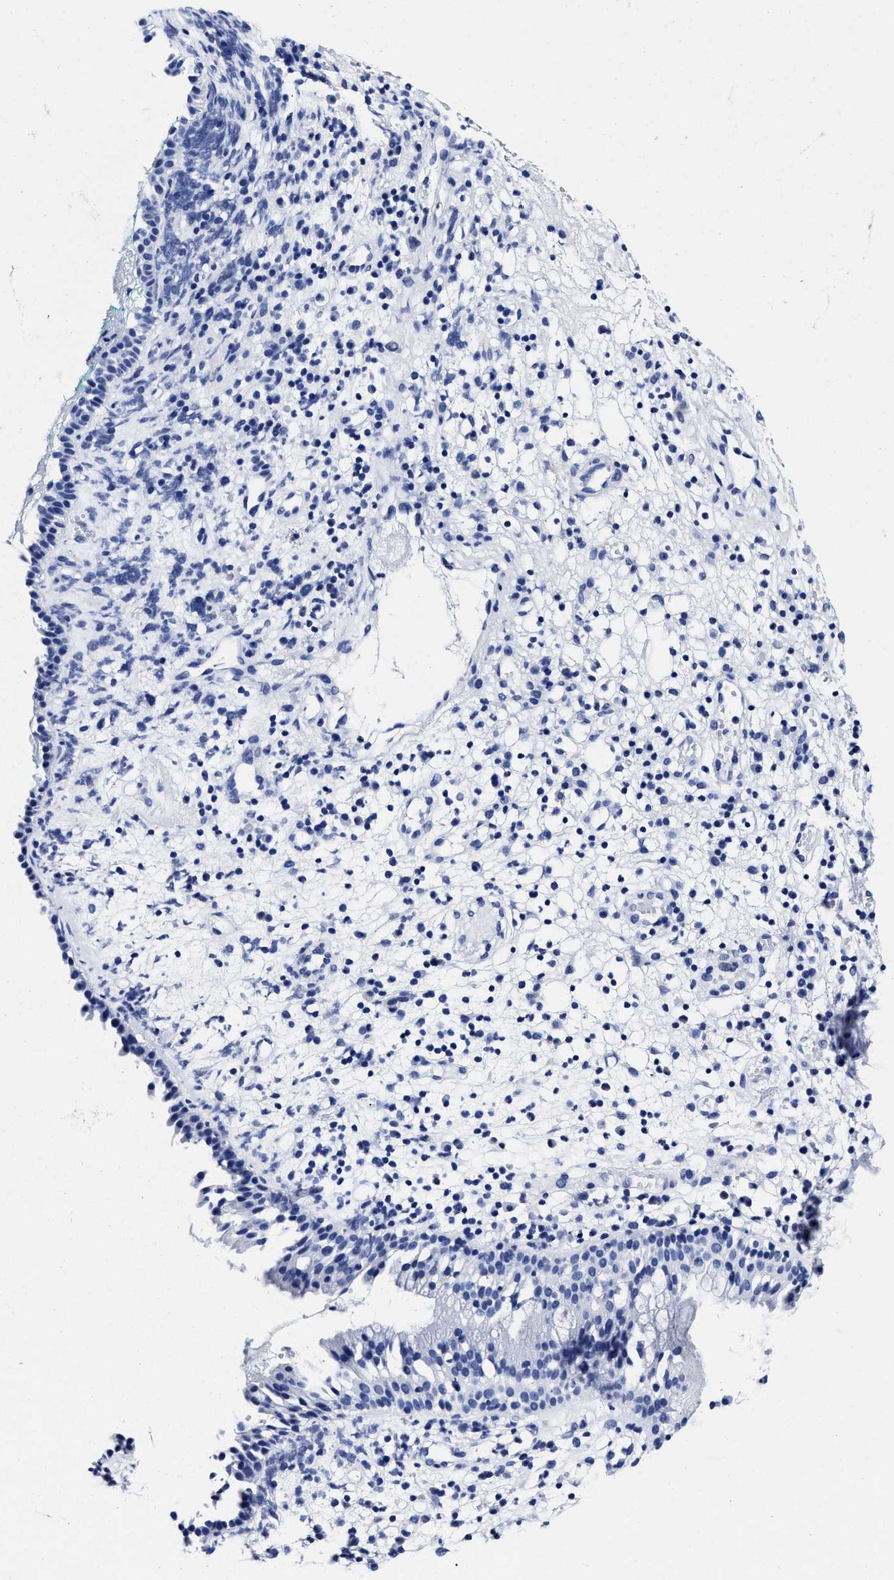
{"staining": {"intensity": "negative", "quantity": "none", "location": "none"}, "tissue": "nasopharynx", "cell_type": "Respiratory epithelial cells", "image_type": "normal", "snomed": [{"axis": "morphology", "description": "Normal tissue, NOS"}, {"axis": "morphology", "description": "Basal cell carcinoma"}, {"axis": "topography", "description": "Cartilage tissue"}, {"axis": "topography", "description": "Nasopharynx"}, {"axis": "topography", "description": "Oral tissue"}], "caption": "Protein analysis of normal nasopharynx demonstrates no significant staining in respiratory epithelial cells. Brightfield microscopy of immunohistochemistry stained with DAB (brown) and hematoxylin (blue), captured at high magnification.", "gene": "LRRC8E", "patient": {"sex": "female", "age": 77}}